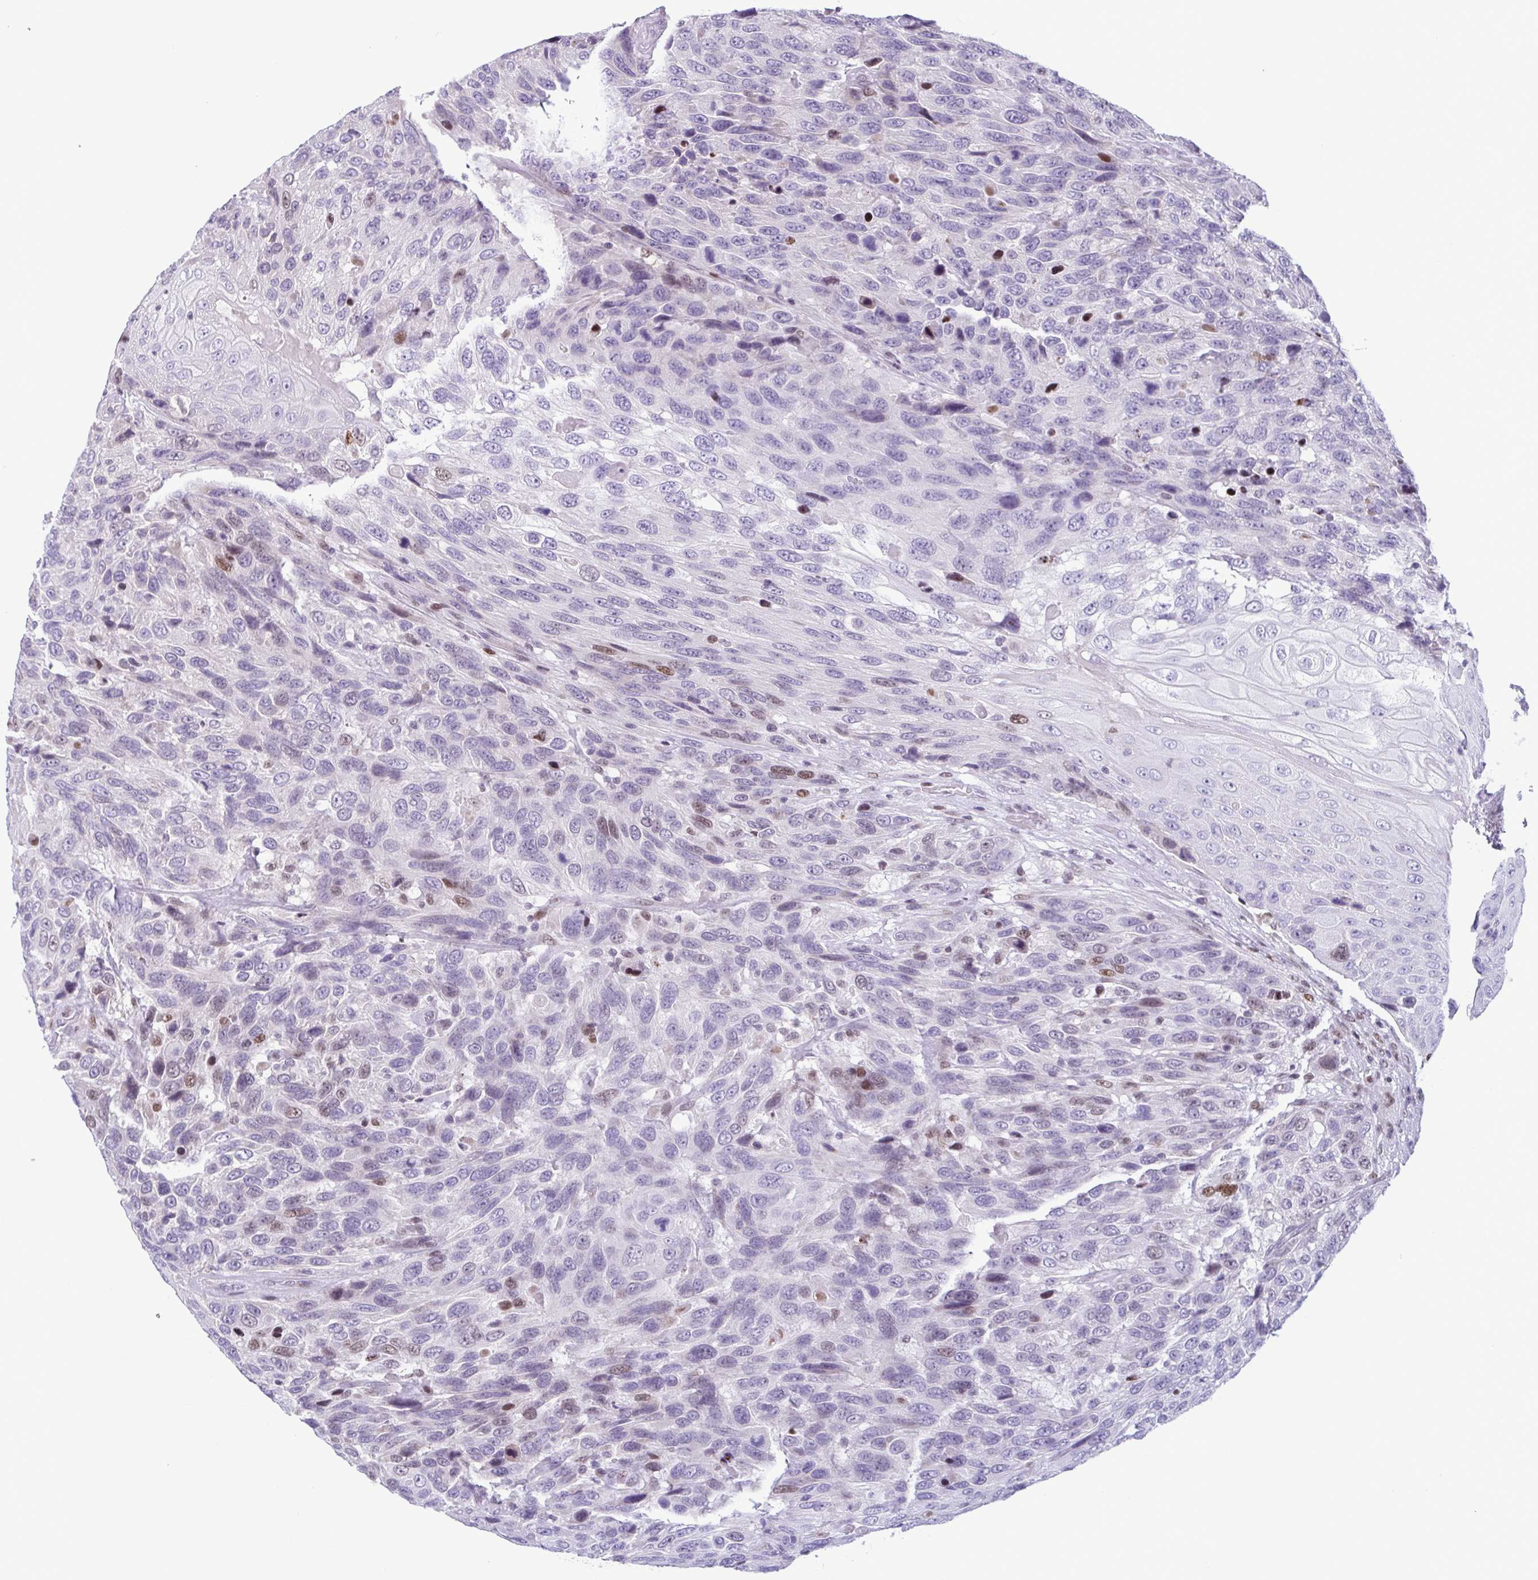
{"staining": {"intensity": "moderate", "quantity": "<25%", "location": "nuclear"}, "tissue": "urothelial cancer", "cell_type": "Tumor cells", "image_type": "cancer", "snomed": [{"axis": "morphology", "description": "Urothelial carcinoma, High grade"}, {"axis": "topography", "description": "Urinary bladder"}], "caption": "Moderate nuclear staining is identified in approximately <25% of tumor cells in high-grade urothelial carcinoma.", "gene": "IRF1", "patient": {"sex": "female", "age": 70}}